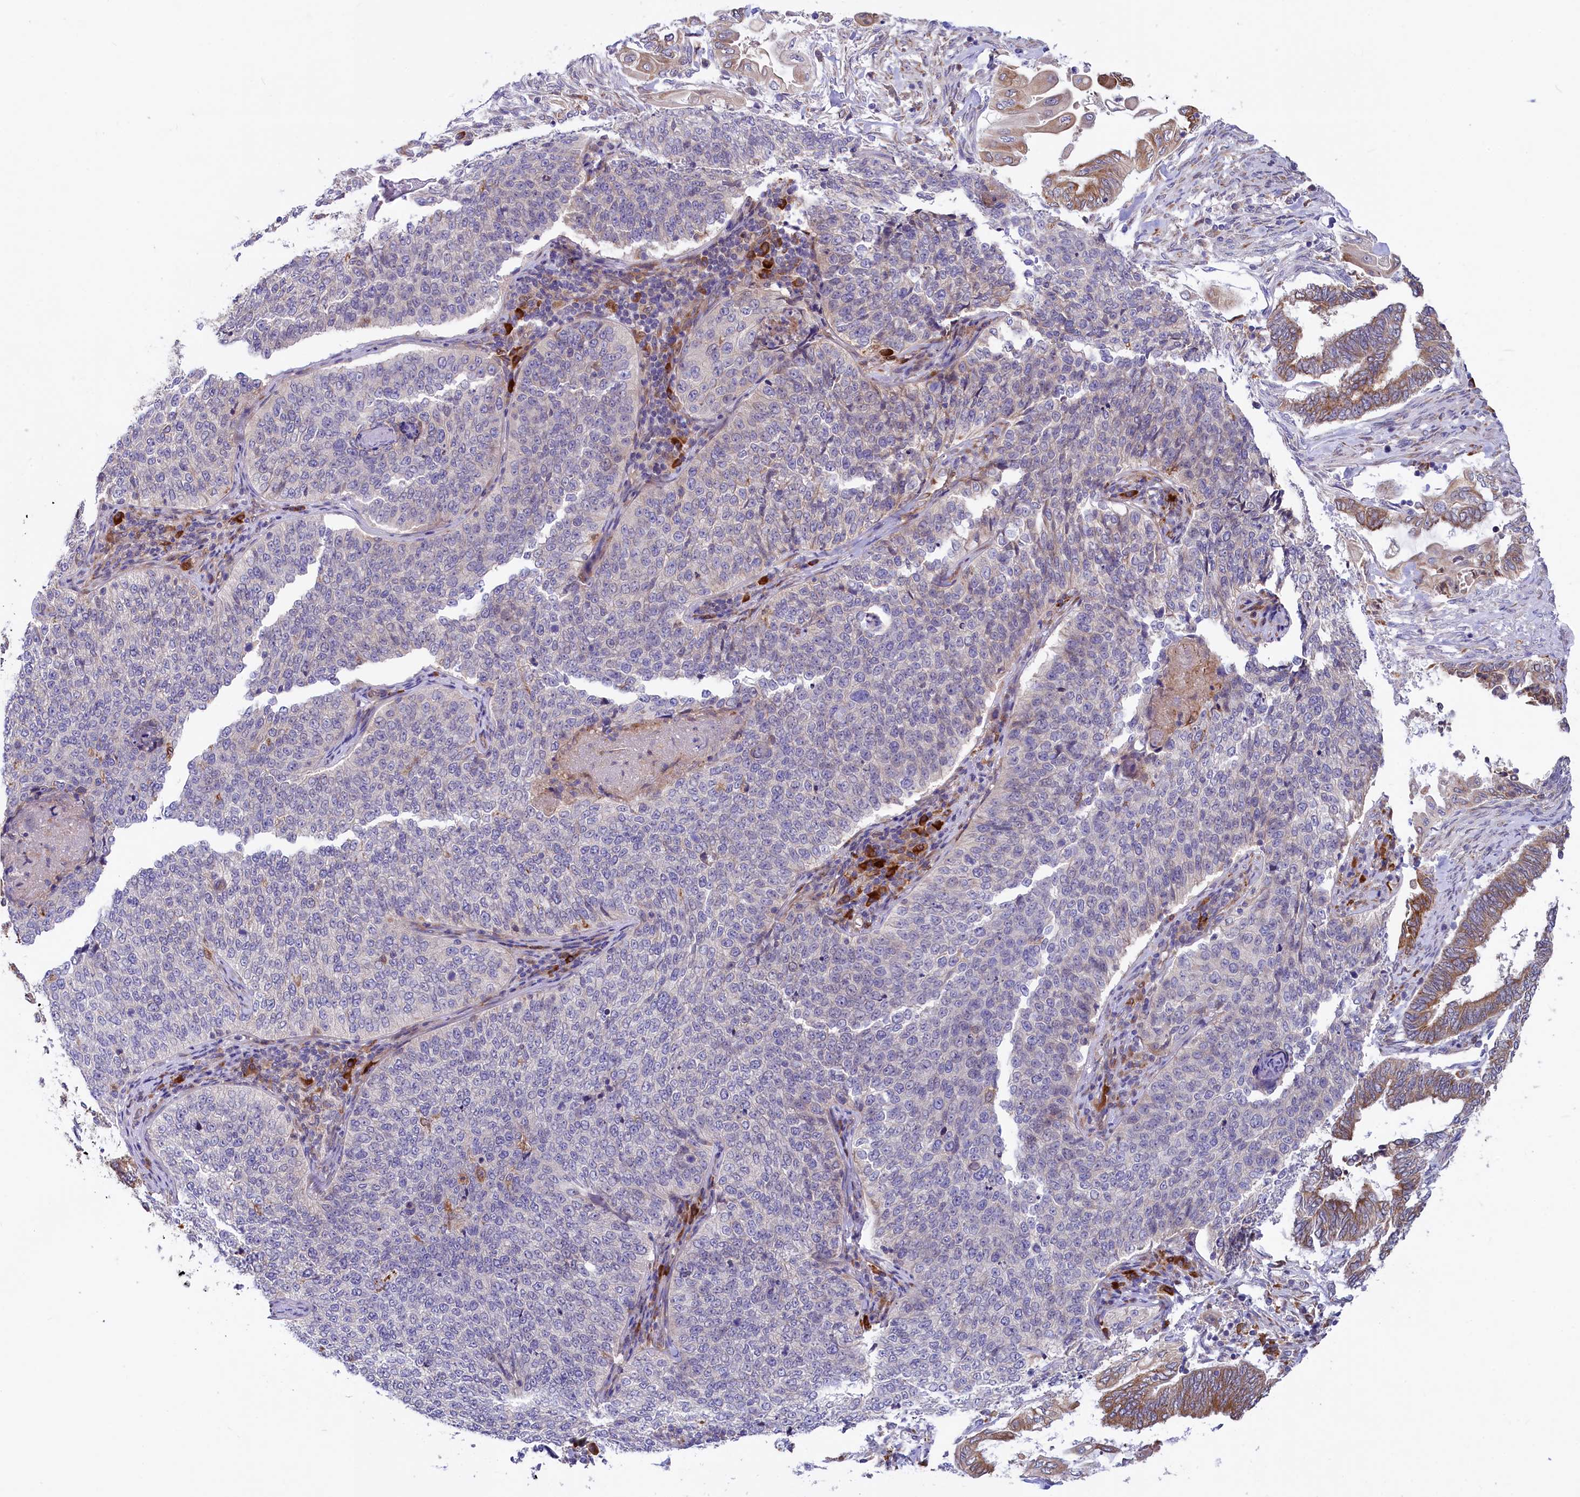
{"staining": {"intensity": "negative", "quantity": "none", "location": "none"}, "tissue": "cervical cancer", "cell_type": "Tumor cells", "image_type": "cancer", "snomed": [{"axis": "morphology", "description": "Squamous cell carcinoma, NOS"}, {"axis": "topography", "description": "Cervix"}], "caption": "A micrograph of human squamous cell carcinoma (cervical) is negative for staining in tumor cells.", "gene": "CHID1", "patient": {"sex": "female", "age": 35}}